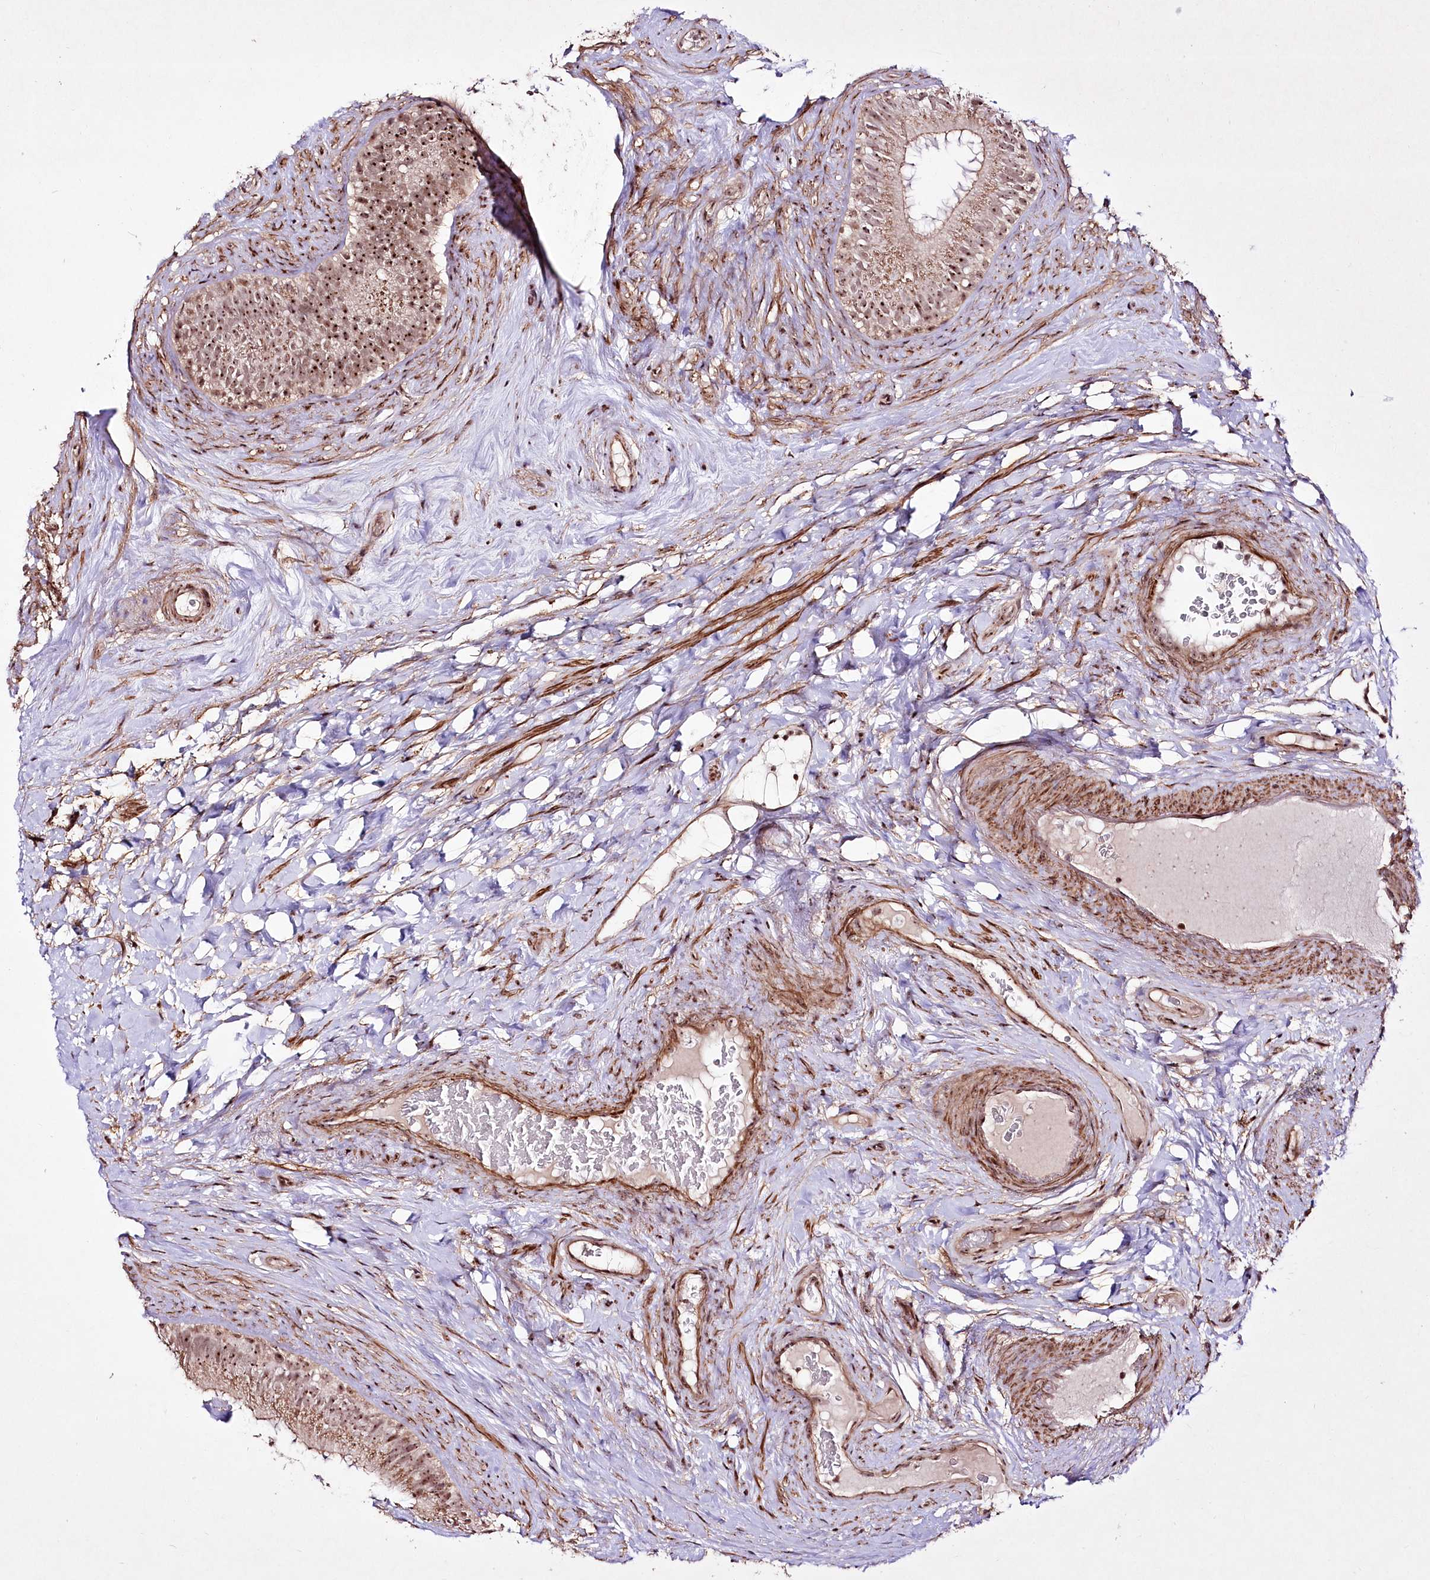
{"staining": {"intensity": "moderate", "quantity": "<25%", "location": "nuclear"}, "tissue": "epididymis", "cell_type": "Glandular cells", "image_type": "normal", "snomed": [{"axis": "morphology", "description": "Normal tissue, NOS"}, {"axis": "topography", "description": "Epididymis"}], "caption": "Immunohistochemical staining of unremarkable human epididymis reveals moderate nuclear protein expression in approximately <25% of glandular cells.", "gene": "CCDC59", "patient": {"sex": "male", "age": 84}}